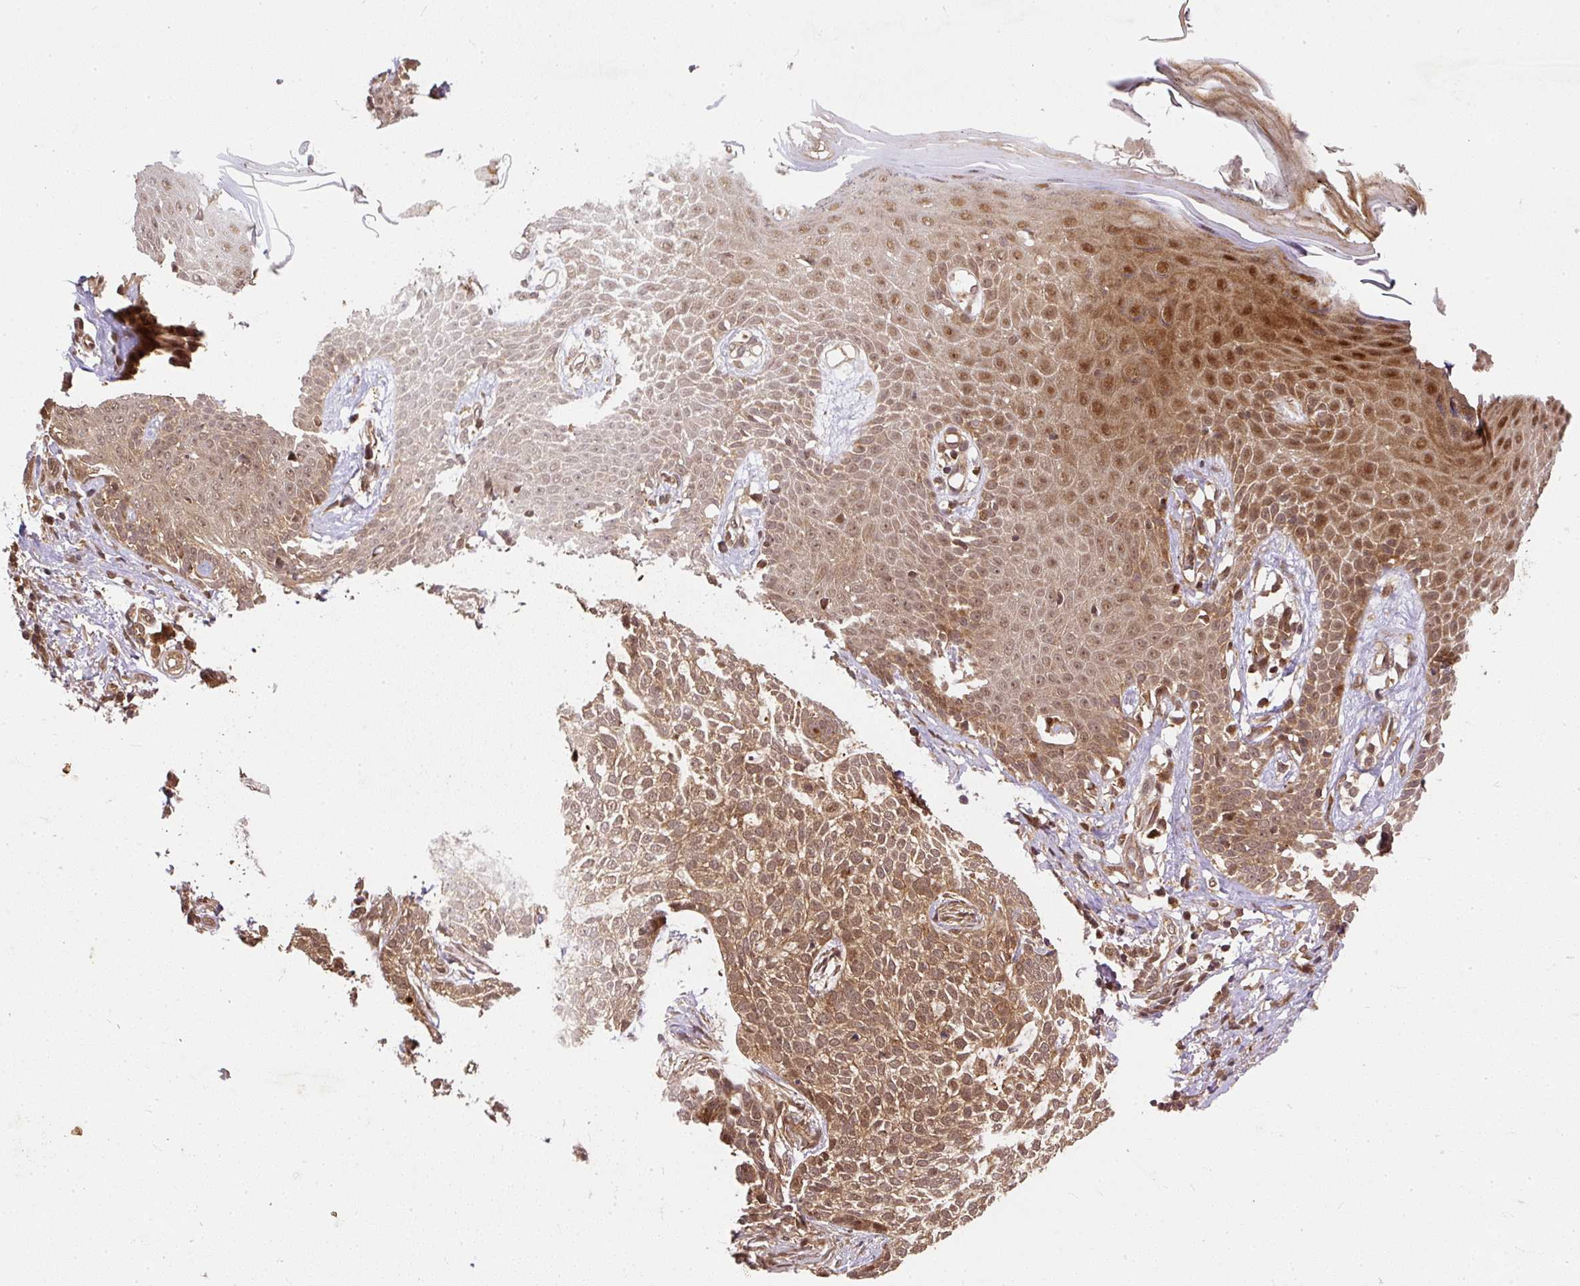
{"staining": {"intensity": "moderate", "quantity": ">75%", "location": "cytoplasmic/membranous,nuclear"}, "tissue": "skin cancer", "cell_type": "Tumor cells", "image_type": "cancer", "snomed": [{"axis": "morphology", "description": "Basal cell carcinoma"}, {"axis": "topography", "description": "Skin"}], "caption": "Protein analysis of basal cell carcinoma (skin) tissue demonstrates moderate cytoplasmic/membranous and nuclear staining in about >75% of tumor cells.", "gene": "PSMD1", "patient": {"sex": "female", "age": 64}}